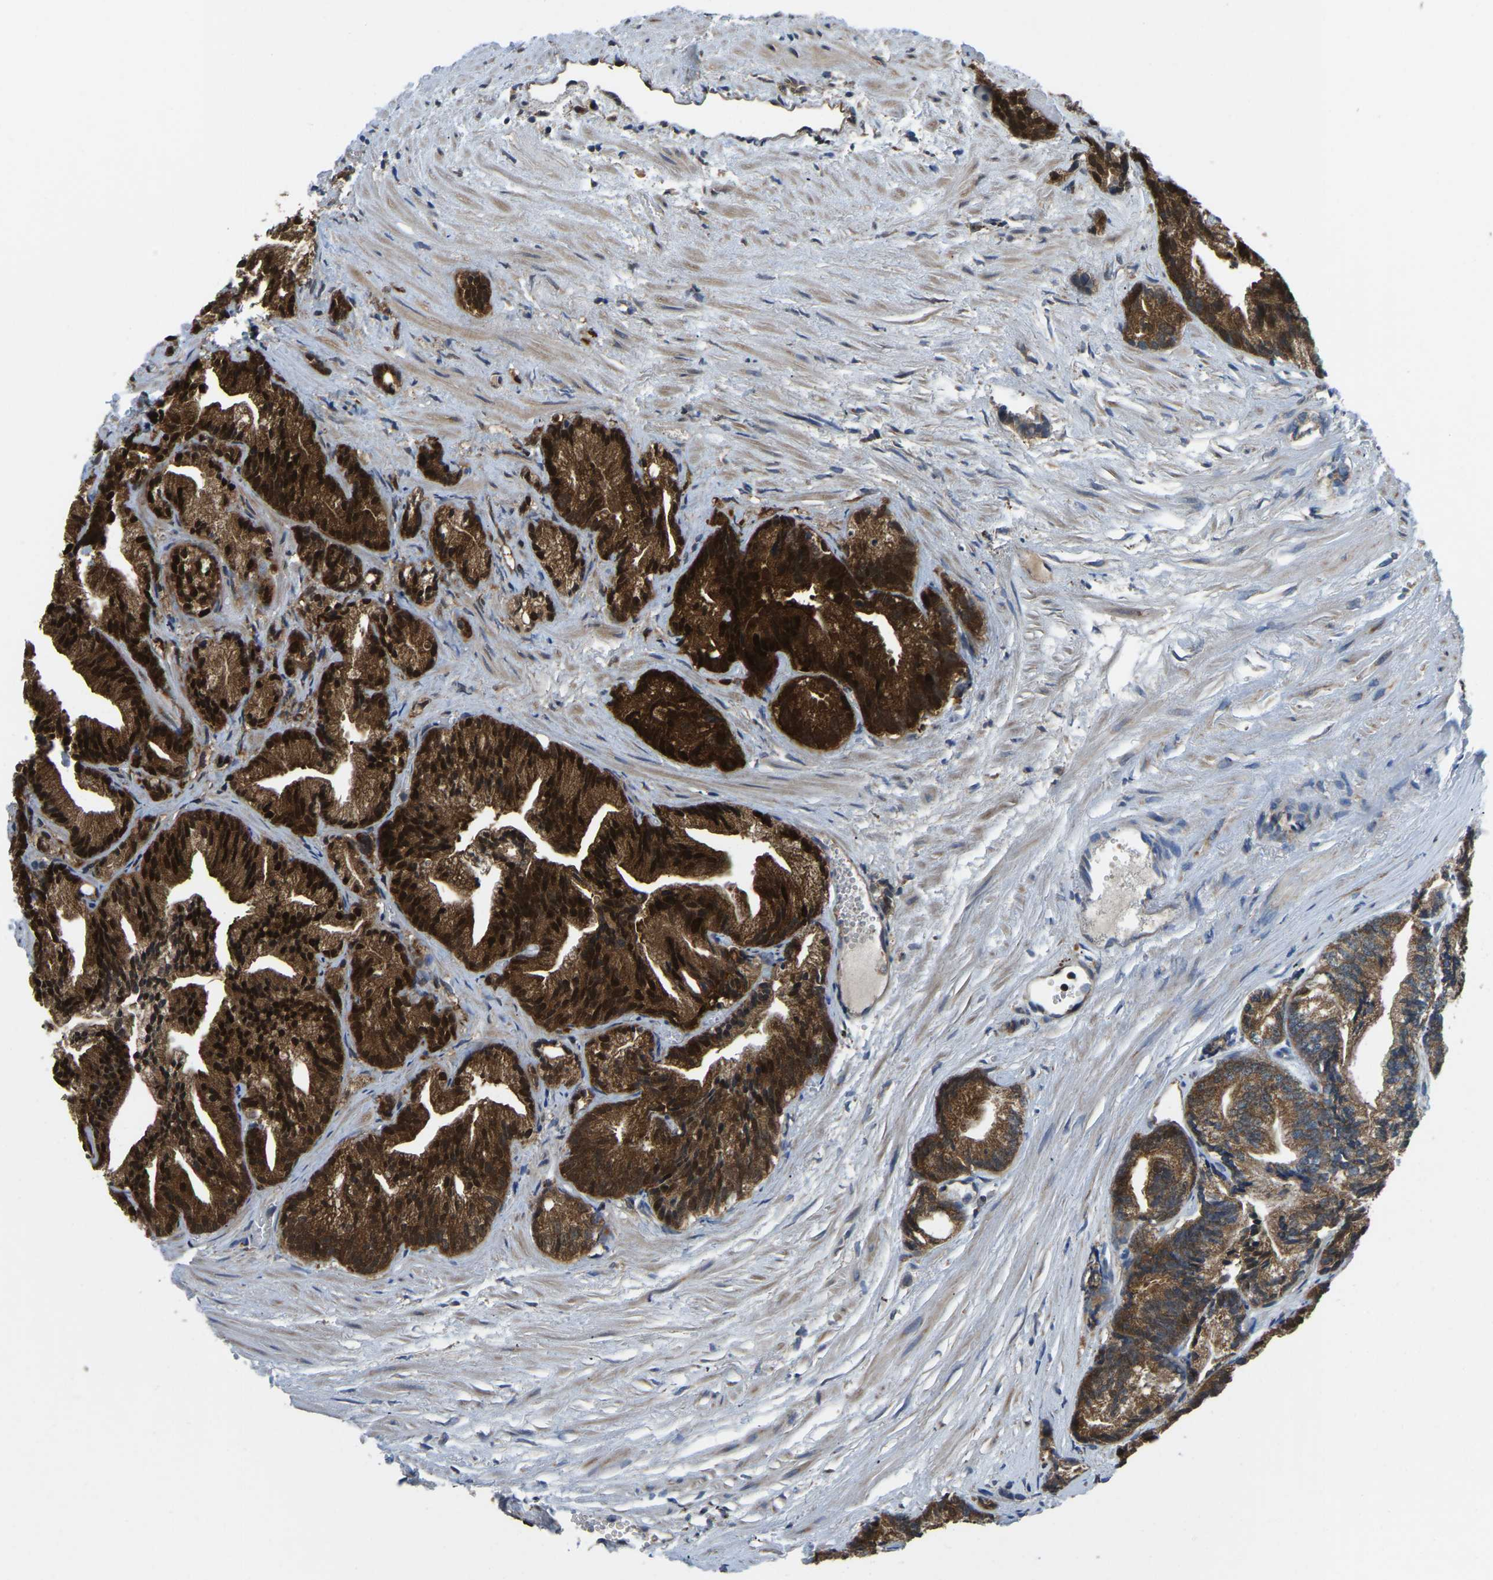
{"staining": {"intensity": "strong", "quantity": ">75%", "location": "cytoplasmic/membranous,nuclear"}, "tissue": "prostate cancer", "cell_type": "Tumor cells", "image_type": "cancer", "snomed": [{"axis": "morphology", "description": "Adenocarcinoma, Low grade"}, {"axis": "topography", "description": "Prostate"}], "caption": "Tumor cells exhibit strong cytoplasmic/membranous and nuclear expression in about >75% of cells in prostate cancer. (DAB = brown stain, brightfield microscopy at high magnification).", "gene": "DFFA", "patient": {"sex": "male", "age": 89}}